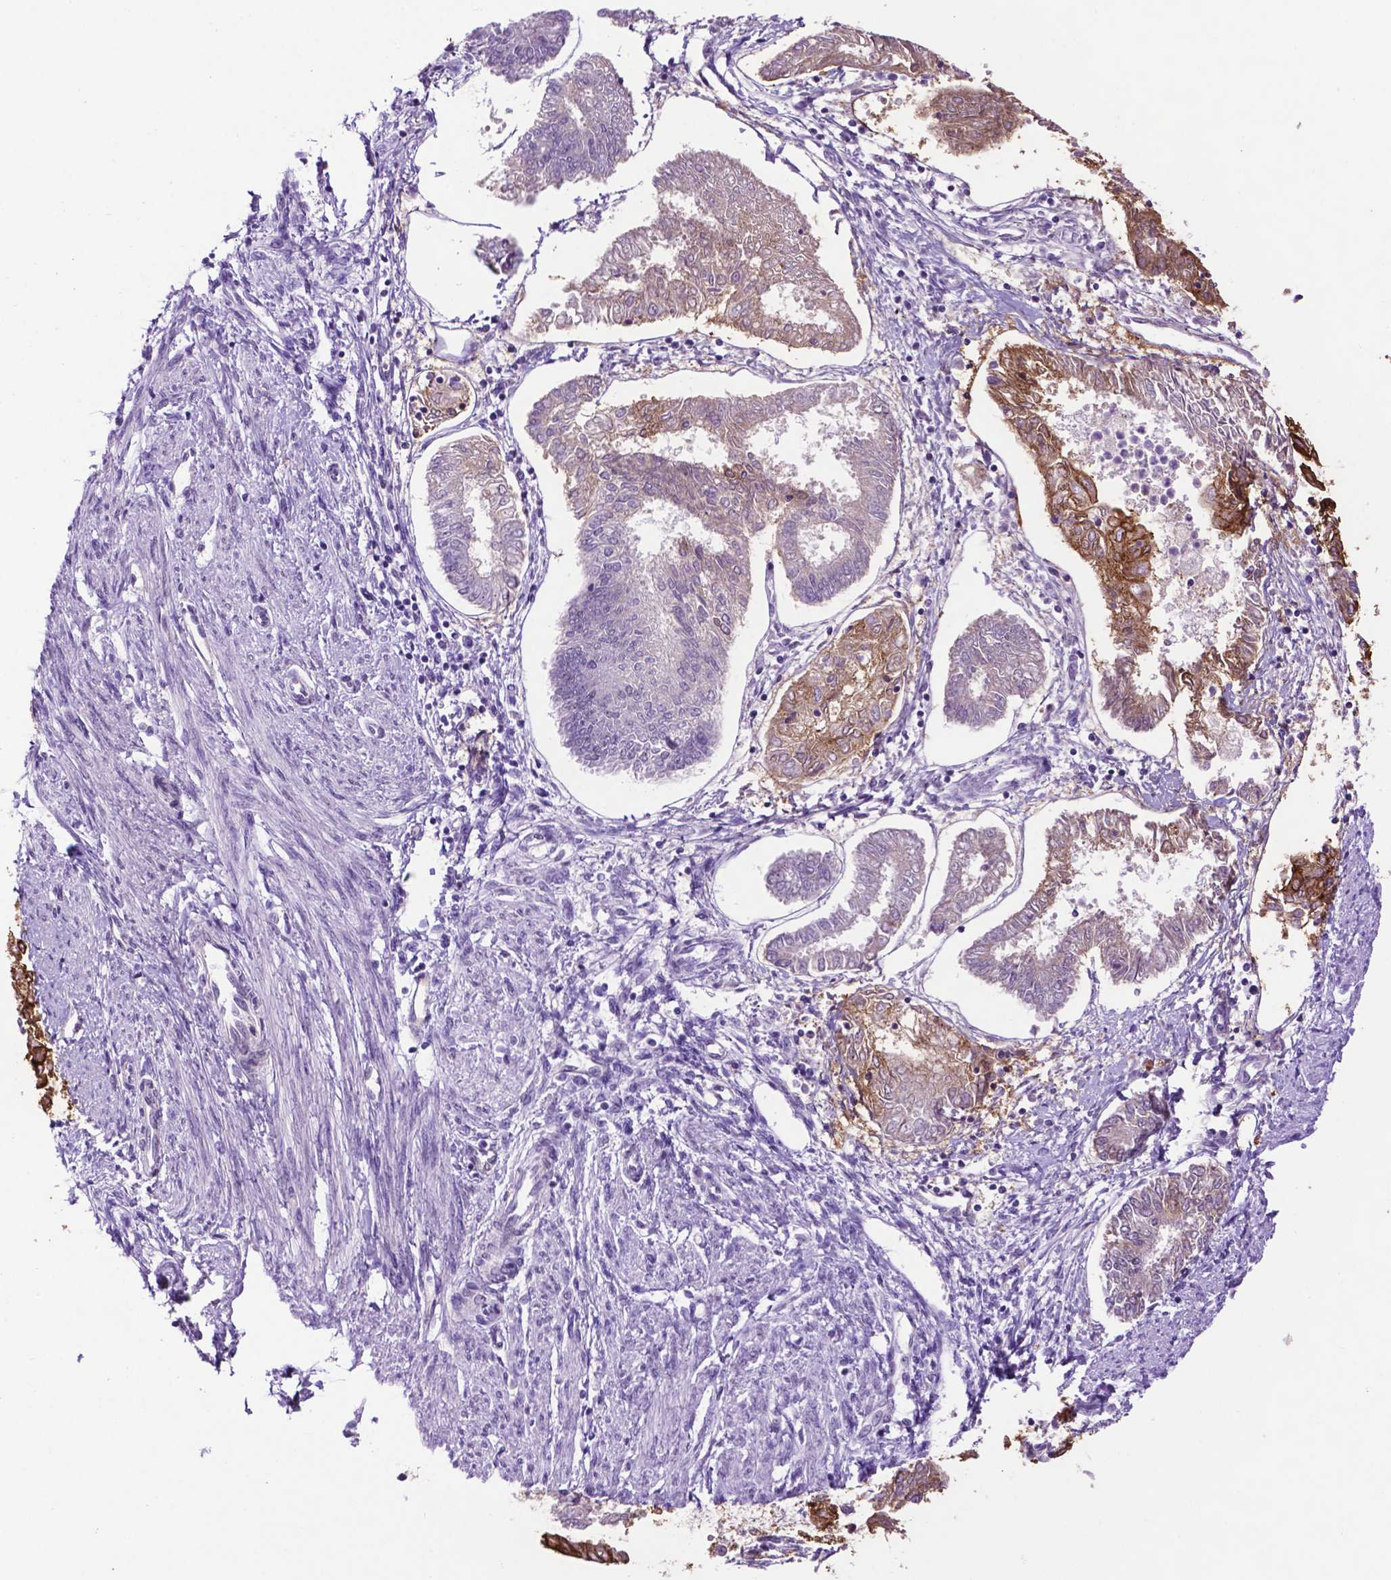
{"staining": {"intensity": "moderate", "quantity": "25%-75%", "location": "cytoplasmic/membranous"}, "tissue": "endometrial cancer", "cell_type": "Tumor cells", "image_type": "cancer", "snomed": [{"axis": "morphology", "description": "Adenocarcinoma, NOS"}, {"axis": "topography", "description": "Endometrium"}], "caption": "DAB immunohistochemical staining of endometrial cancer (adenocarcinoma) displays moderate cytoplasmic/membranous protein expression in about 25%-75% of tumor cells.", "gene": "TACSTD2", "patient": {"sex": "female", "age": 68}}